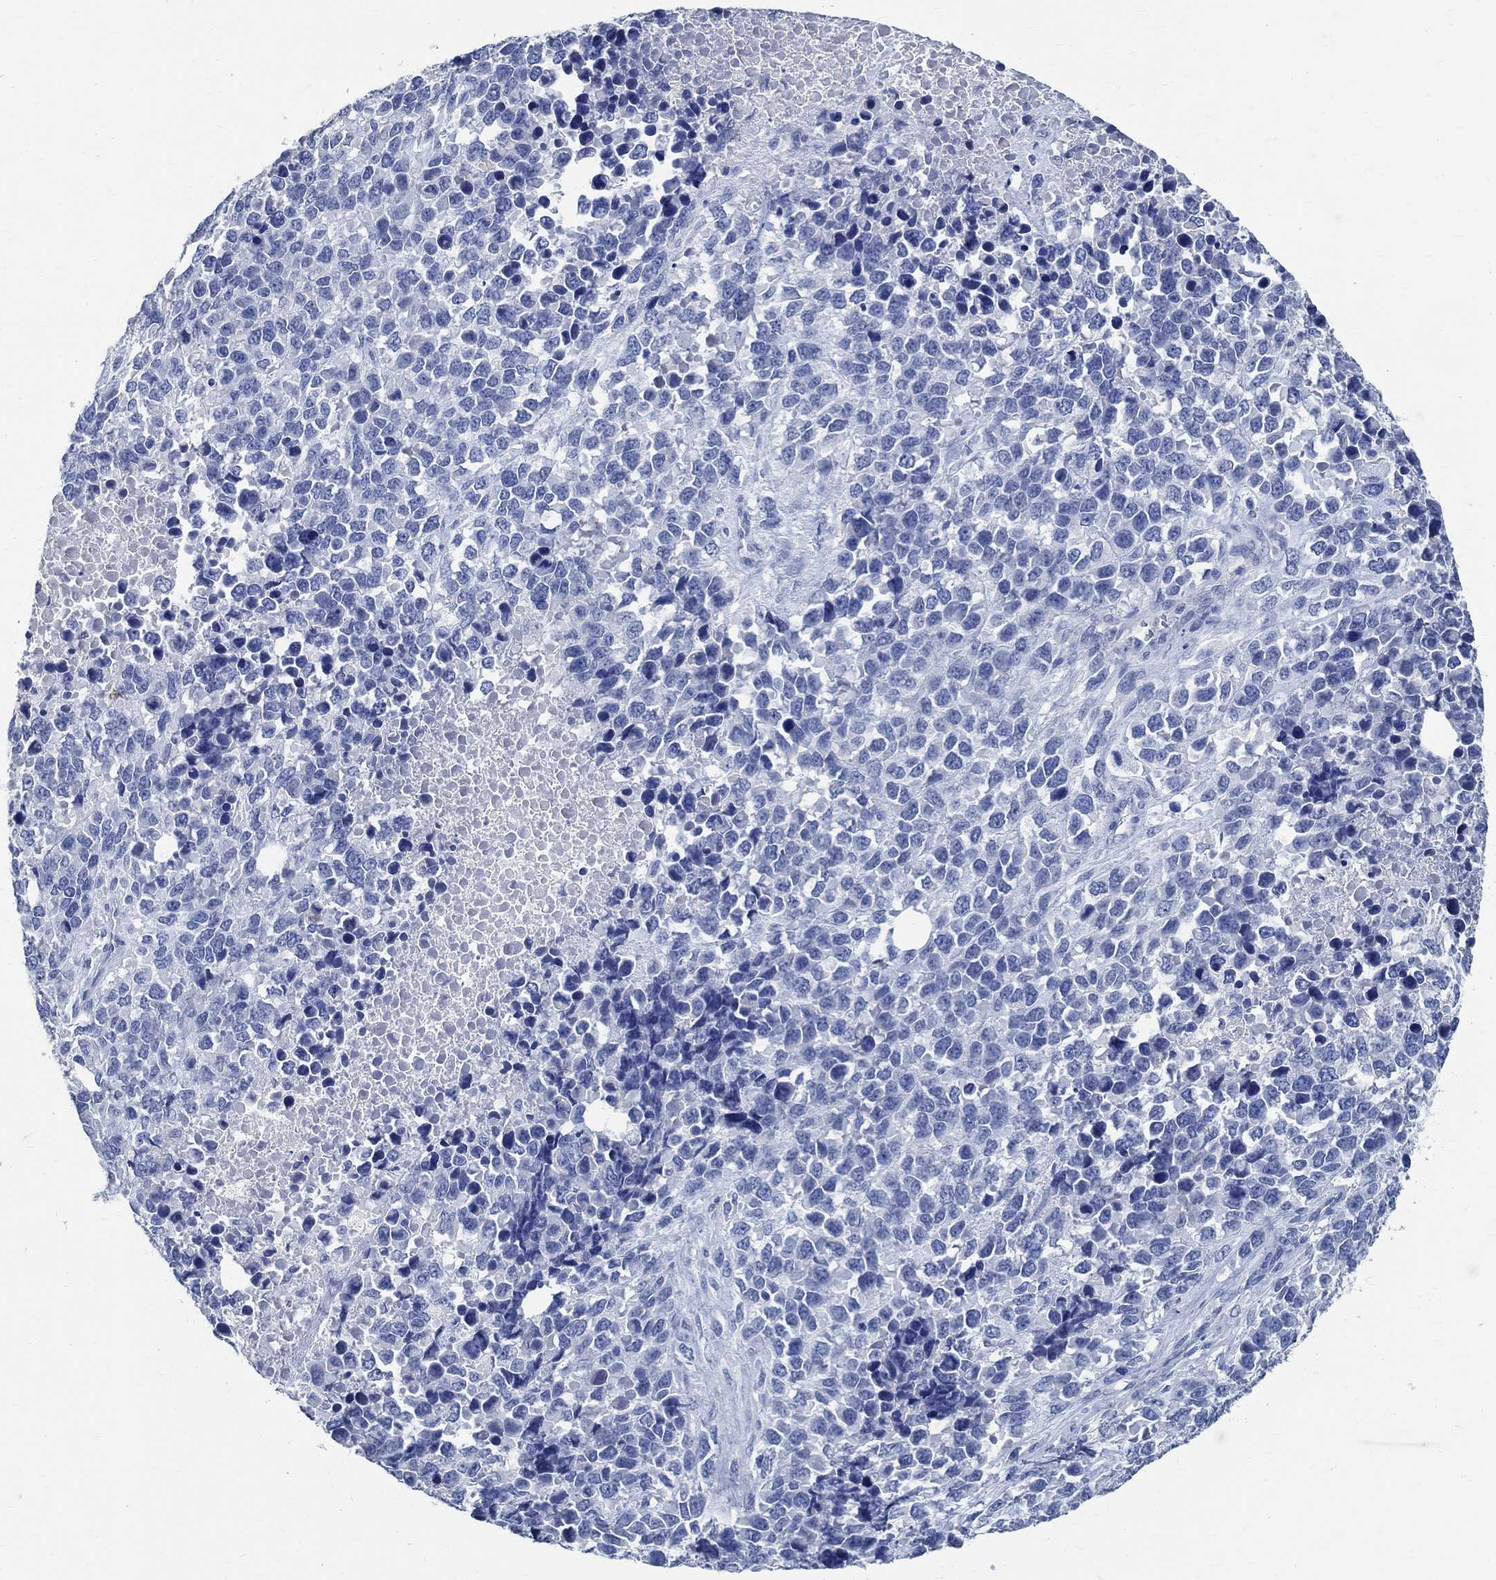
{"staining": {"intensity": "negative", "quantity": "none", "location": "none"}, "tissue": "melanoma", "cell_type": "Tumor cells", "image_type": "cancer", "snomed": [{"axis": "morphology", "description": "Malignant melanoma, Metastatic site"}, {"axis": "topography", "description": "Skin"}], "caption": "High power microscopy image of an immunohistochemistry (IHC) histopathology image of melanoma, revealing no significant staining in tumor cells. (DAB (3,3'-diaminobenzidine) immunohistochemistry, high magnification).", "gene": "PRX", "patient": {"sex": "male", "age": 84}}